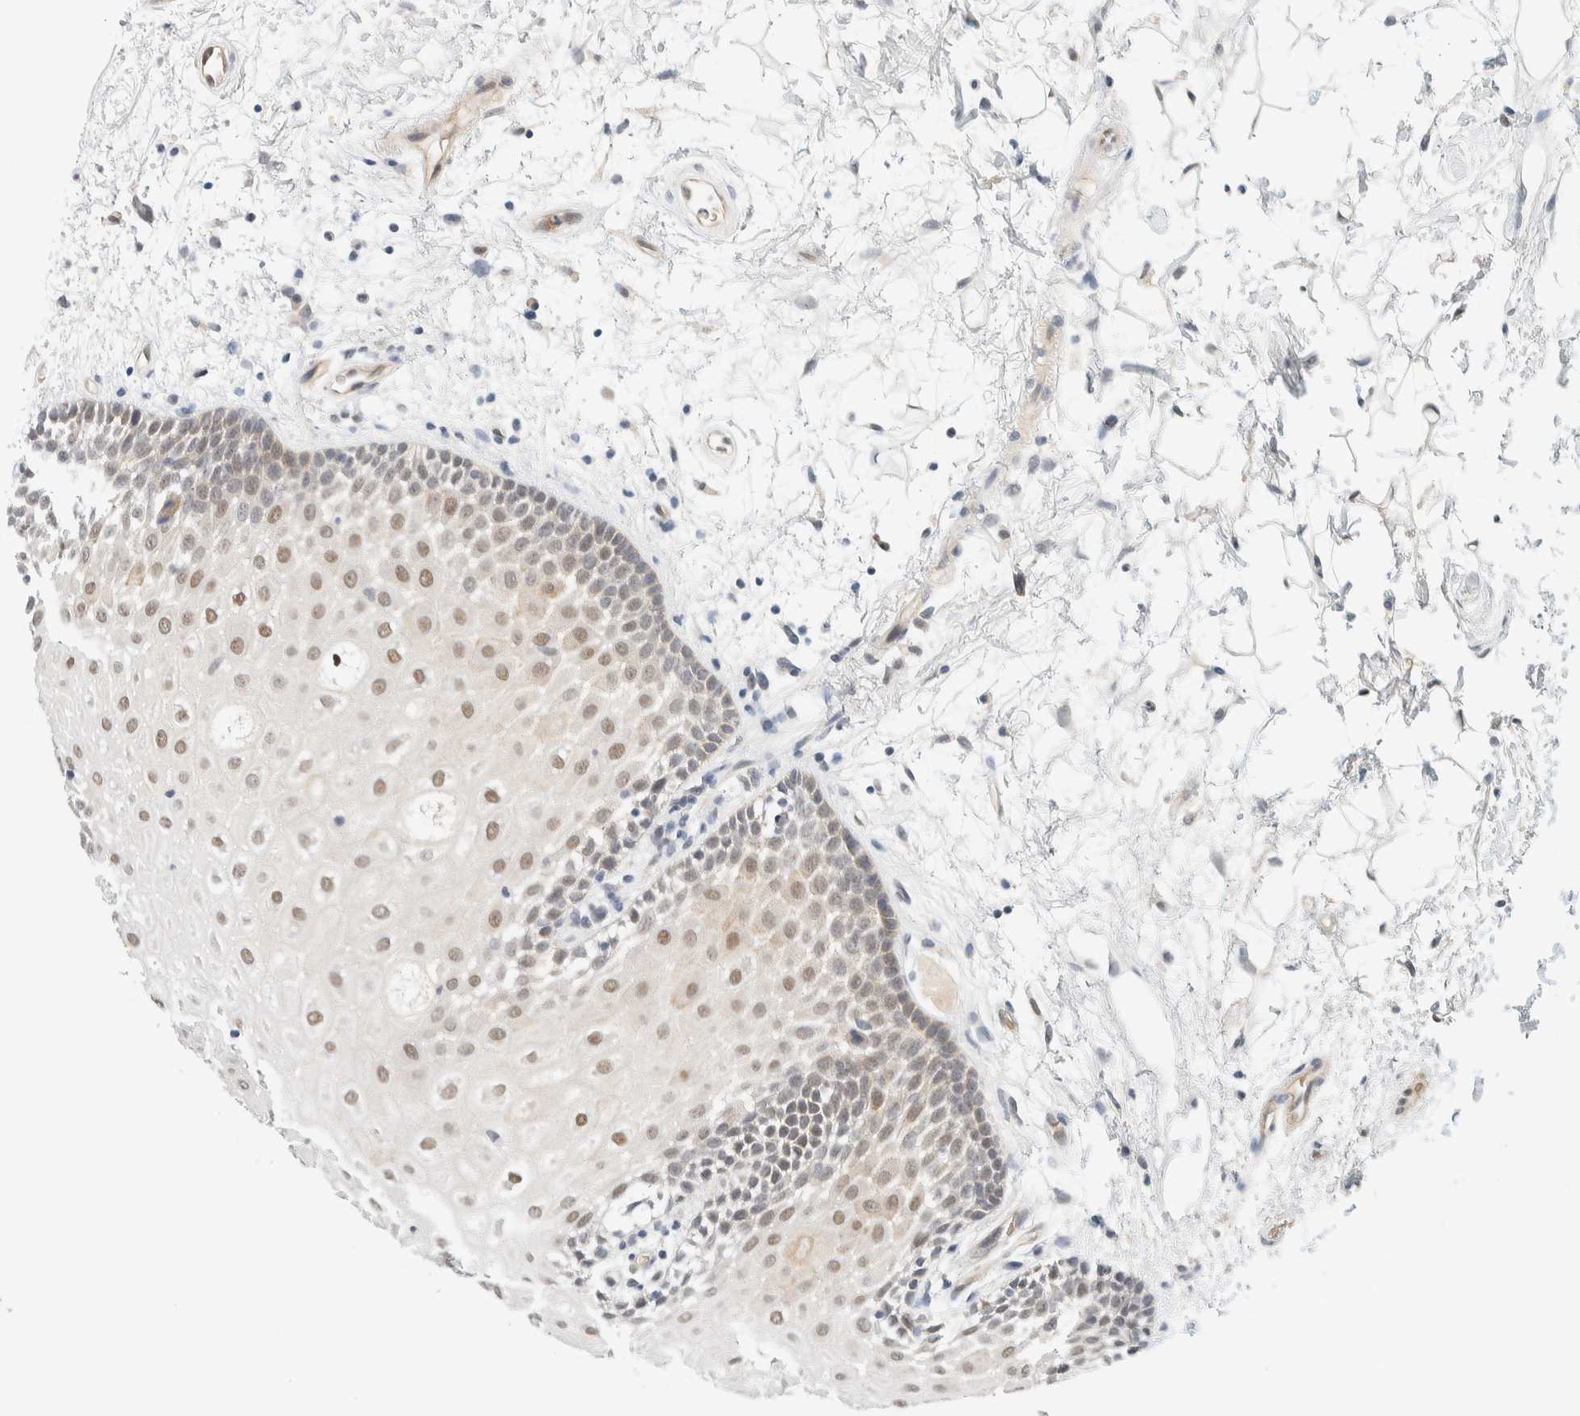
{"staining": {"intensity": "moderate", "quantity": ">75%", "location": "nuclear"}, "tissue": "oral mucosa", "cell_type": "Squamous epithelial cells", "image_type": "normal", "snomed": [{"axis": "morphology", "description": "Normal tissue, NOS"}, {"axis": "topography", "description": "Skeletal muscle"}, {"axis": "topography", "description": "Oral tissue"}, {"axis": "topography", "description": "Peripheral nerve tissue"}], "caption": "Immunohistochemical staining of benign oral mucosa shows medium levels of moderate nuclear expression in about >75% of squamous epithelial cells.", "gene": "TSTD2", "patient": {"sex": "female", "age": 84}}